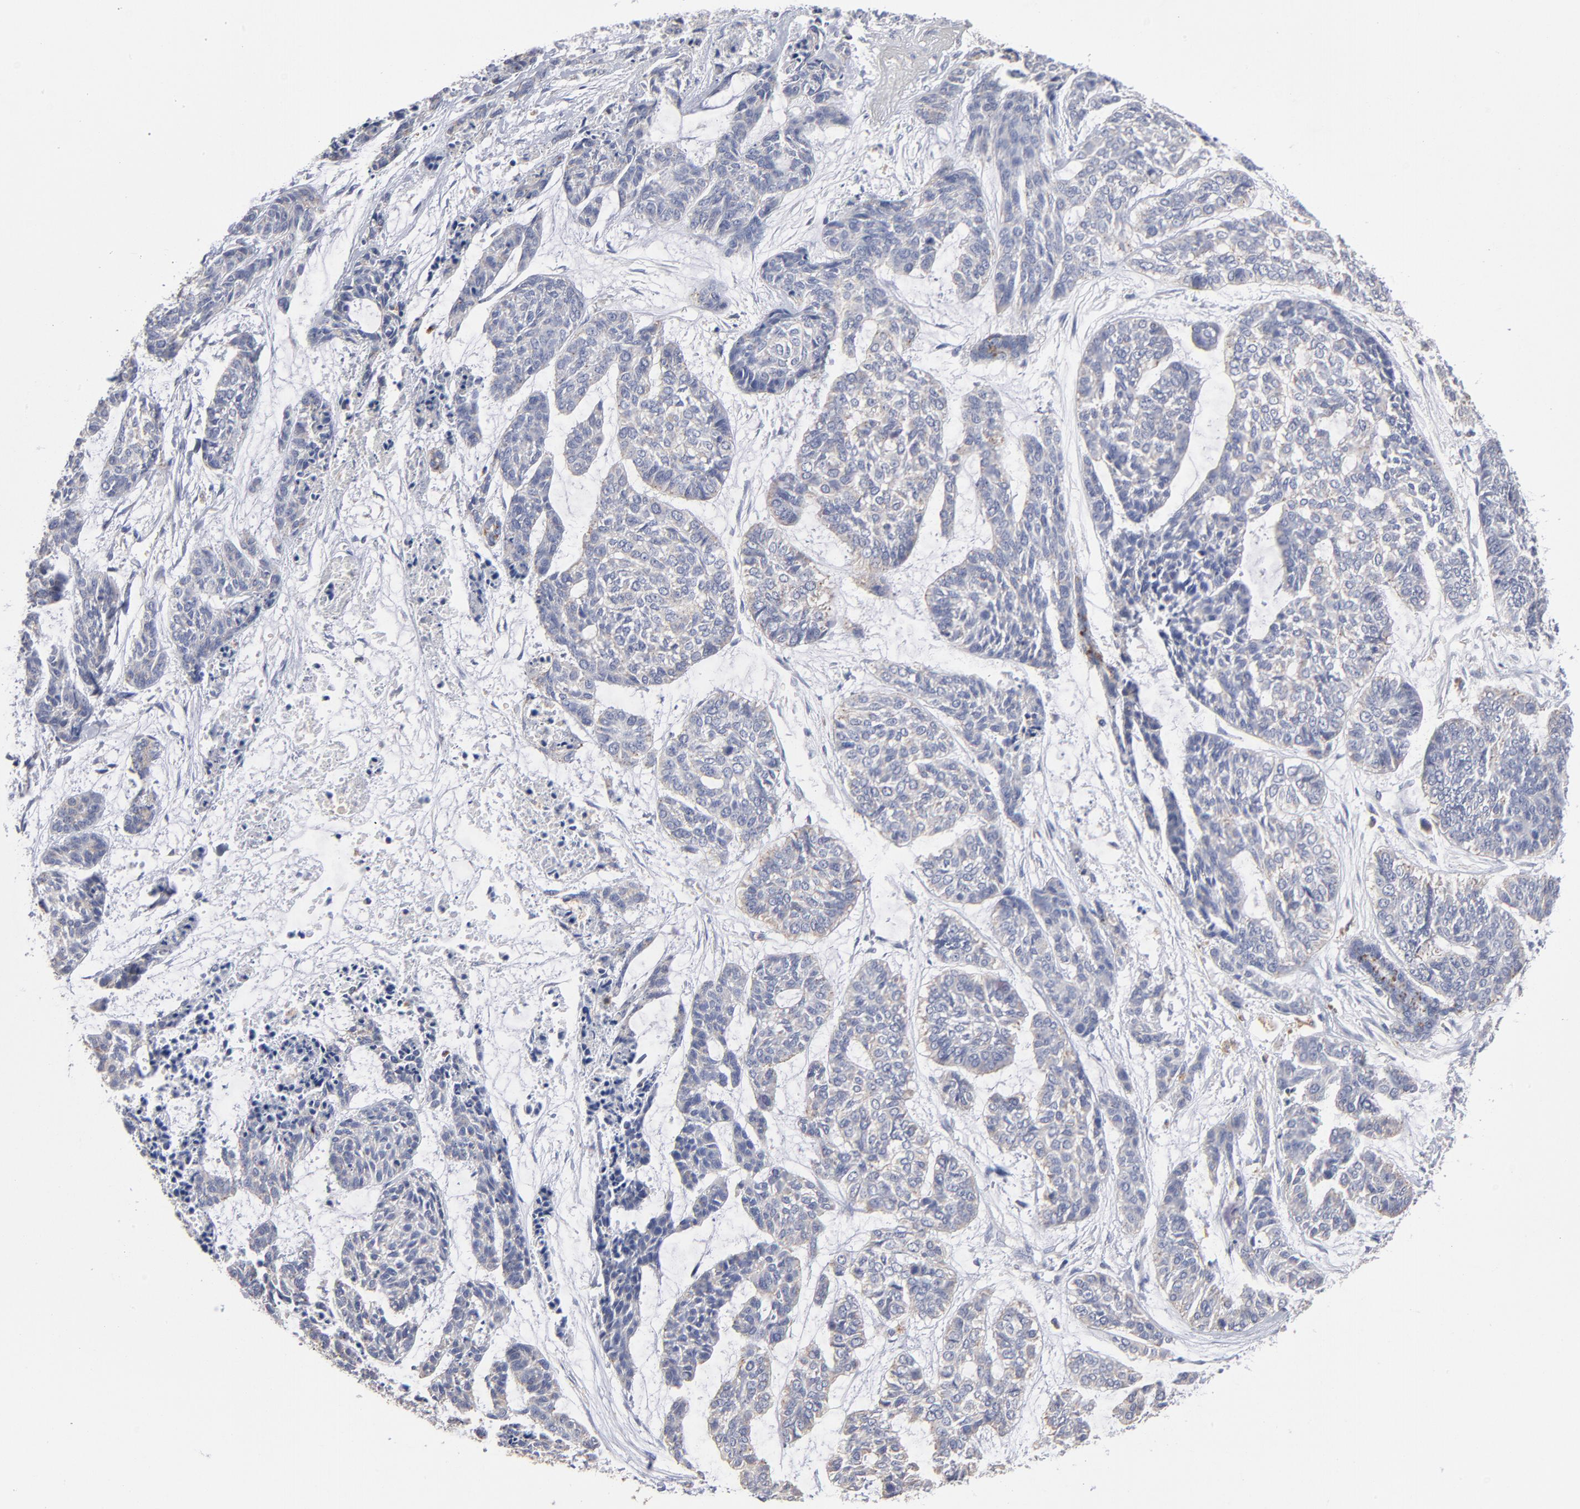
{"staining": {"intensity": "negative", "quantity": "none", "location": "none"}, "tissue": "skin cancer", "cell_type": "Tumor cells", "image_type": "cancer", "snomed": [{"axis": "morphology", "description": "Basal cell carcinoma"}, {"axis": "topography", "description": "Skin"}], "caption": "This is an immunohistochemistry (IHC) micrograph of human basal cell carcinoma (skin). There is no positivity in tumor cells.", "gene": "RRAGB", "patient": {"sex": "female", "age": 64}}